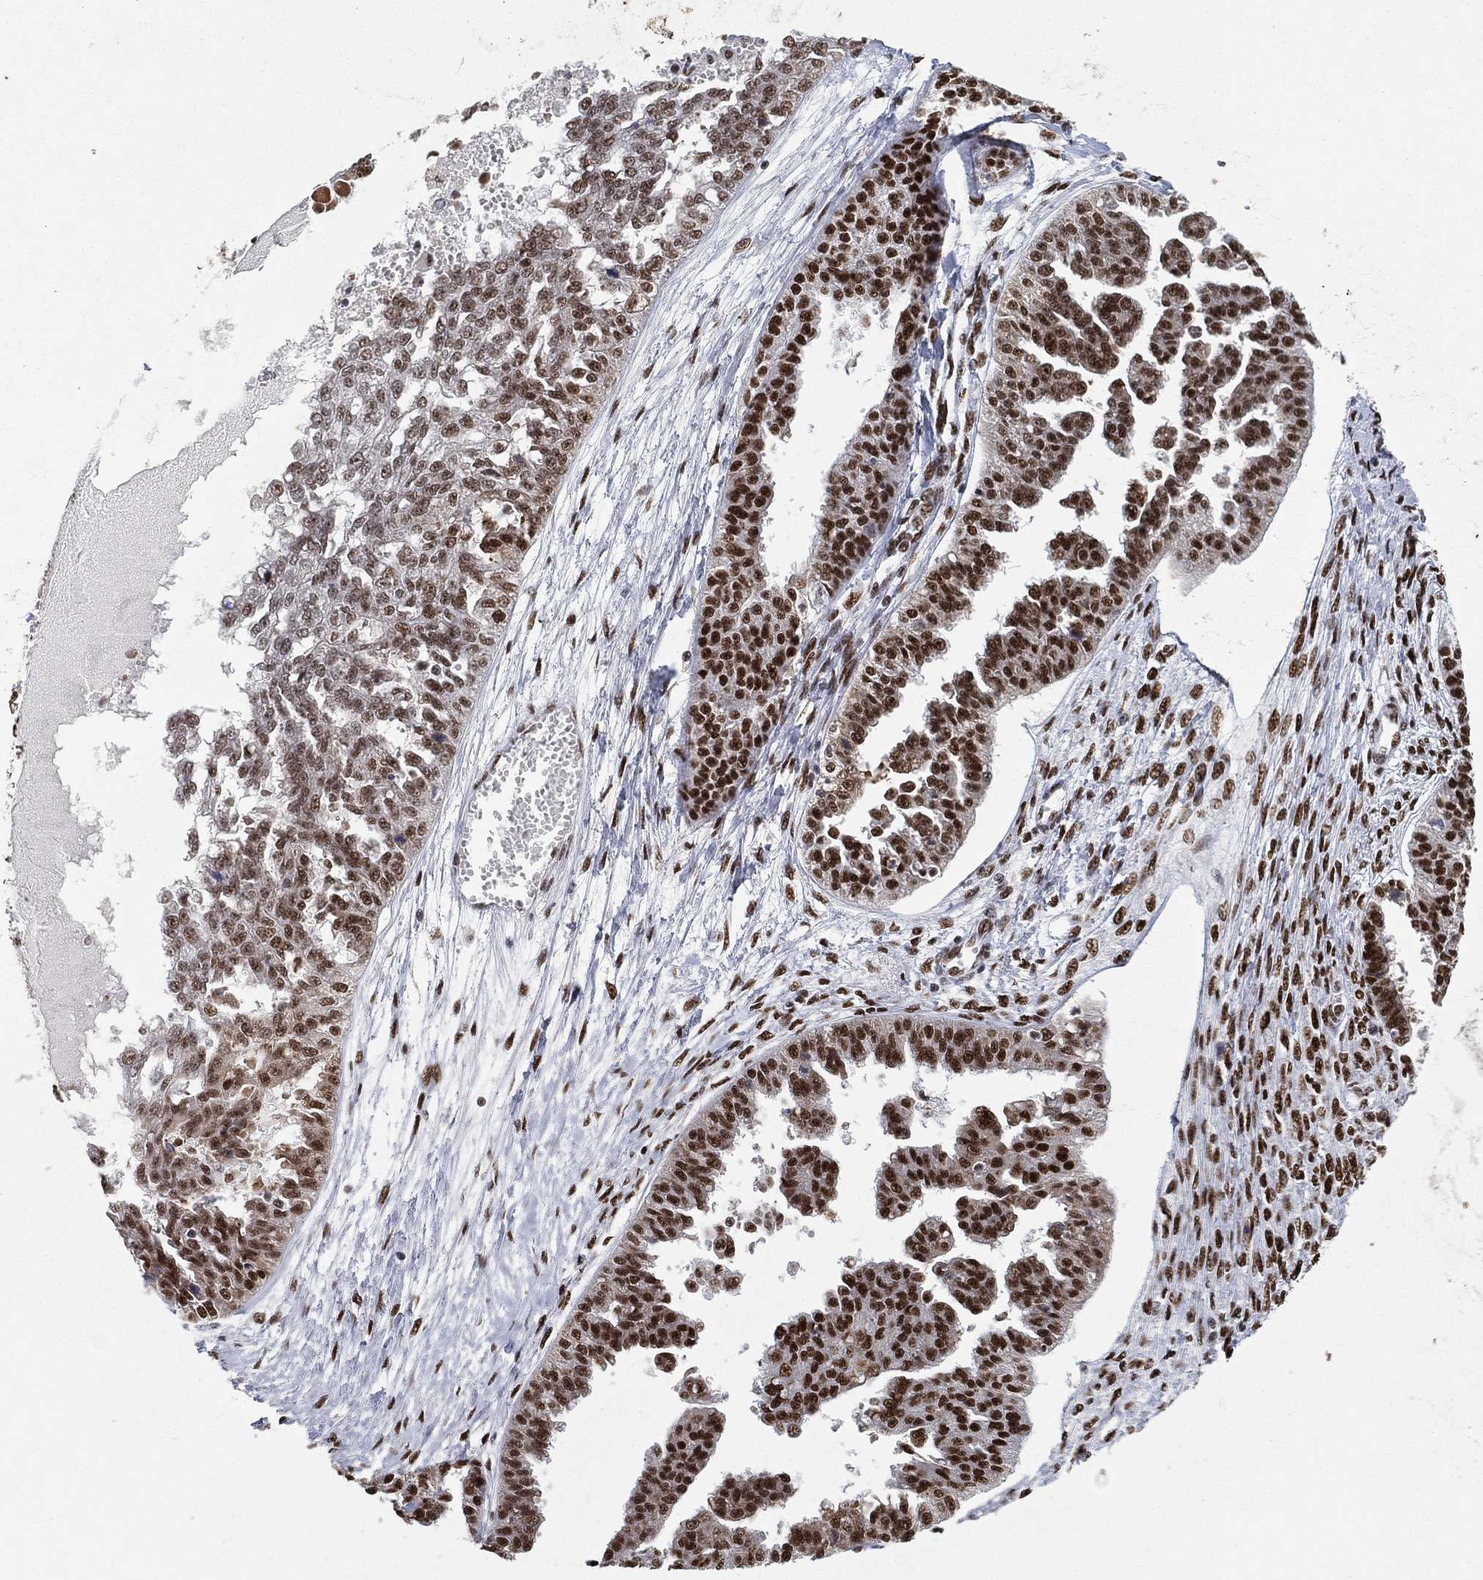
{"staining": {"intensity": "strong", "quantity": ">75%", "location": "nuclear"}, "tissue": "ovarian cancer", "cell_type": "Tumor cells", "image_type": "cancer", "snomed": [{"axis": "morphology", "description": "Cystadenocarcinoma, serous, NOS"}, {"axis": "topography", "description": "Ovary"}], "caption": "DAB (3,3'-diaminobenzidine) immunohistochemical staining of human ovarian cancer shows strong nuclear protein staining in approximately >75% of tumor cells.", "gene": "DDX27", "patient": {"sex": "female", "age": 58}}